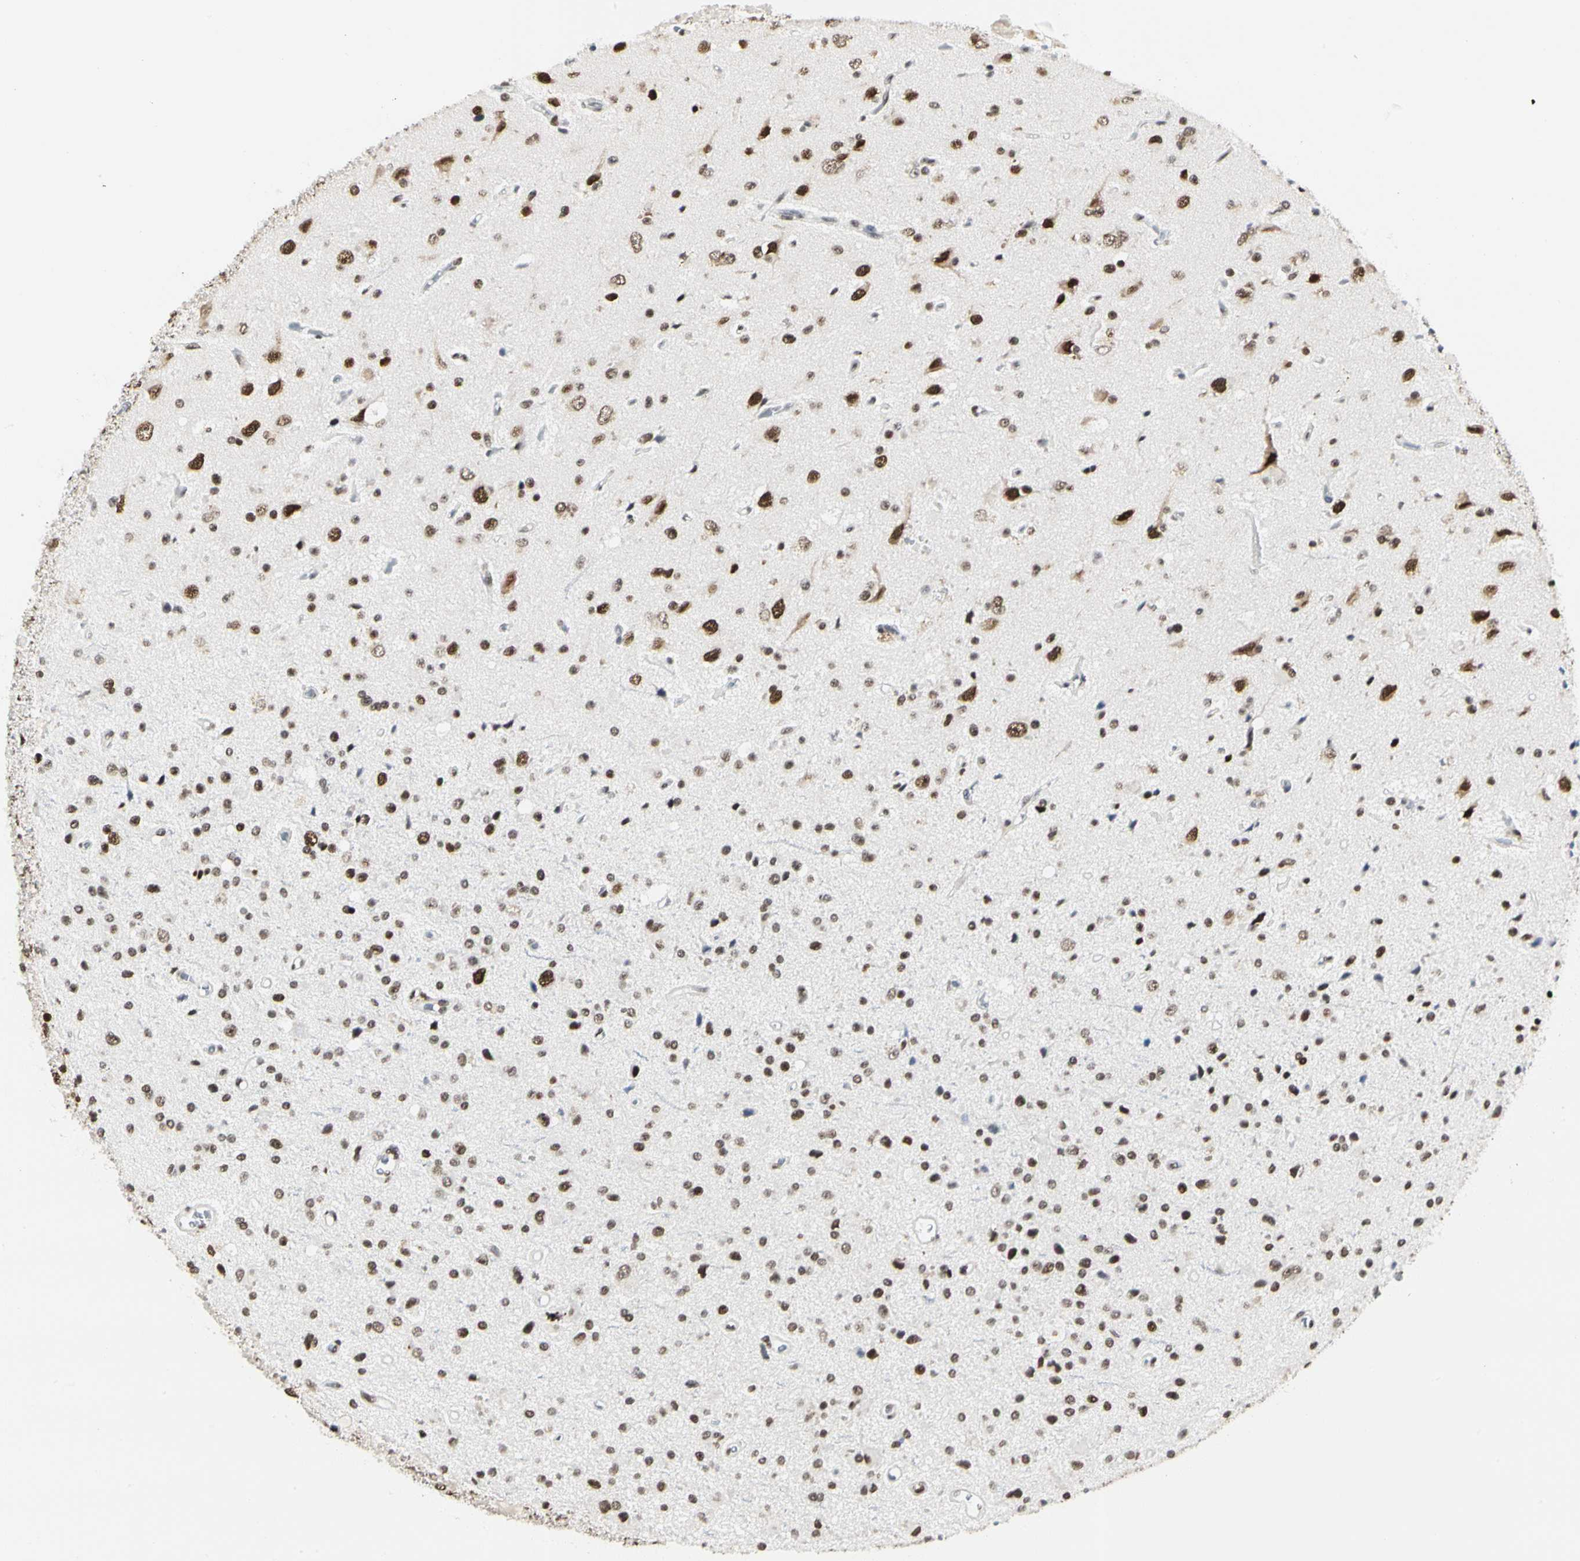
{"staining": {"intensity": "moderate", "quantity": ">75%", "location": "nuclear"}, "tissue": "glioma", "cell_type": "Tumor cells", "image_type": "cancer", "snomed": [{"axis": "morphology", "description": "Glioma, malignant, Low grade"}, {"axis": "topography", "description": "Brain"}], "caption": "Malignant glioma (low-grade) tissue demonstrates moderate nuclear positivity in about >75% of tumor cells, visualized by immunohistochemistry.", "gene": "PRMT3", "patient": {"sex": "male", "age": 58}}